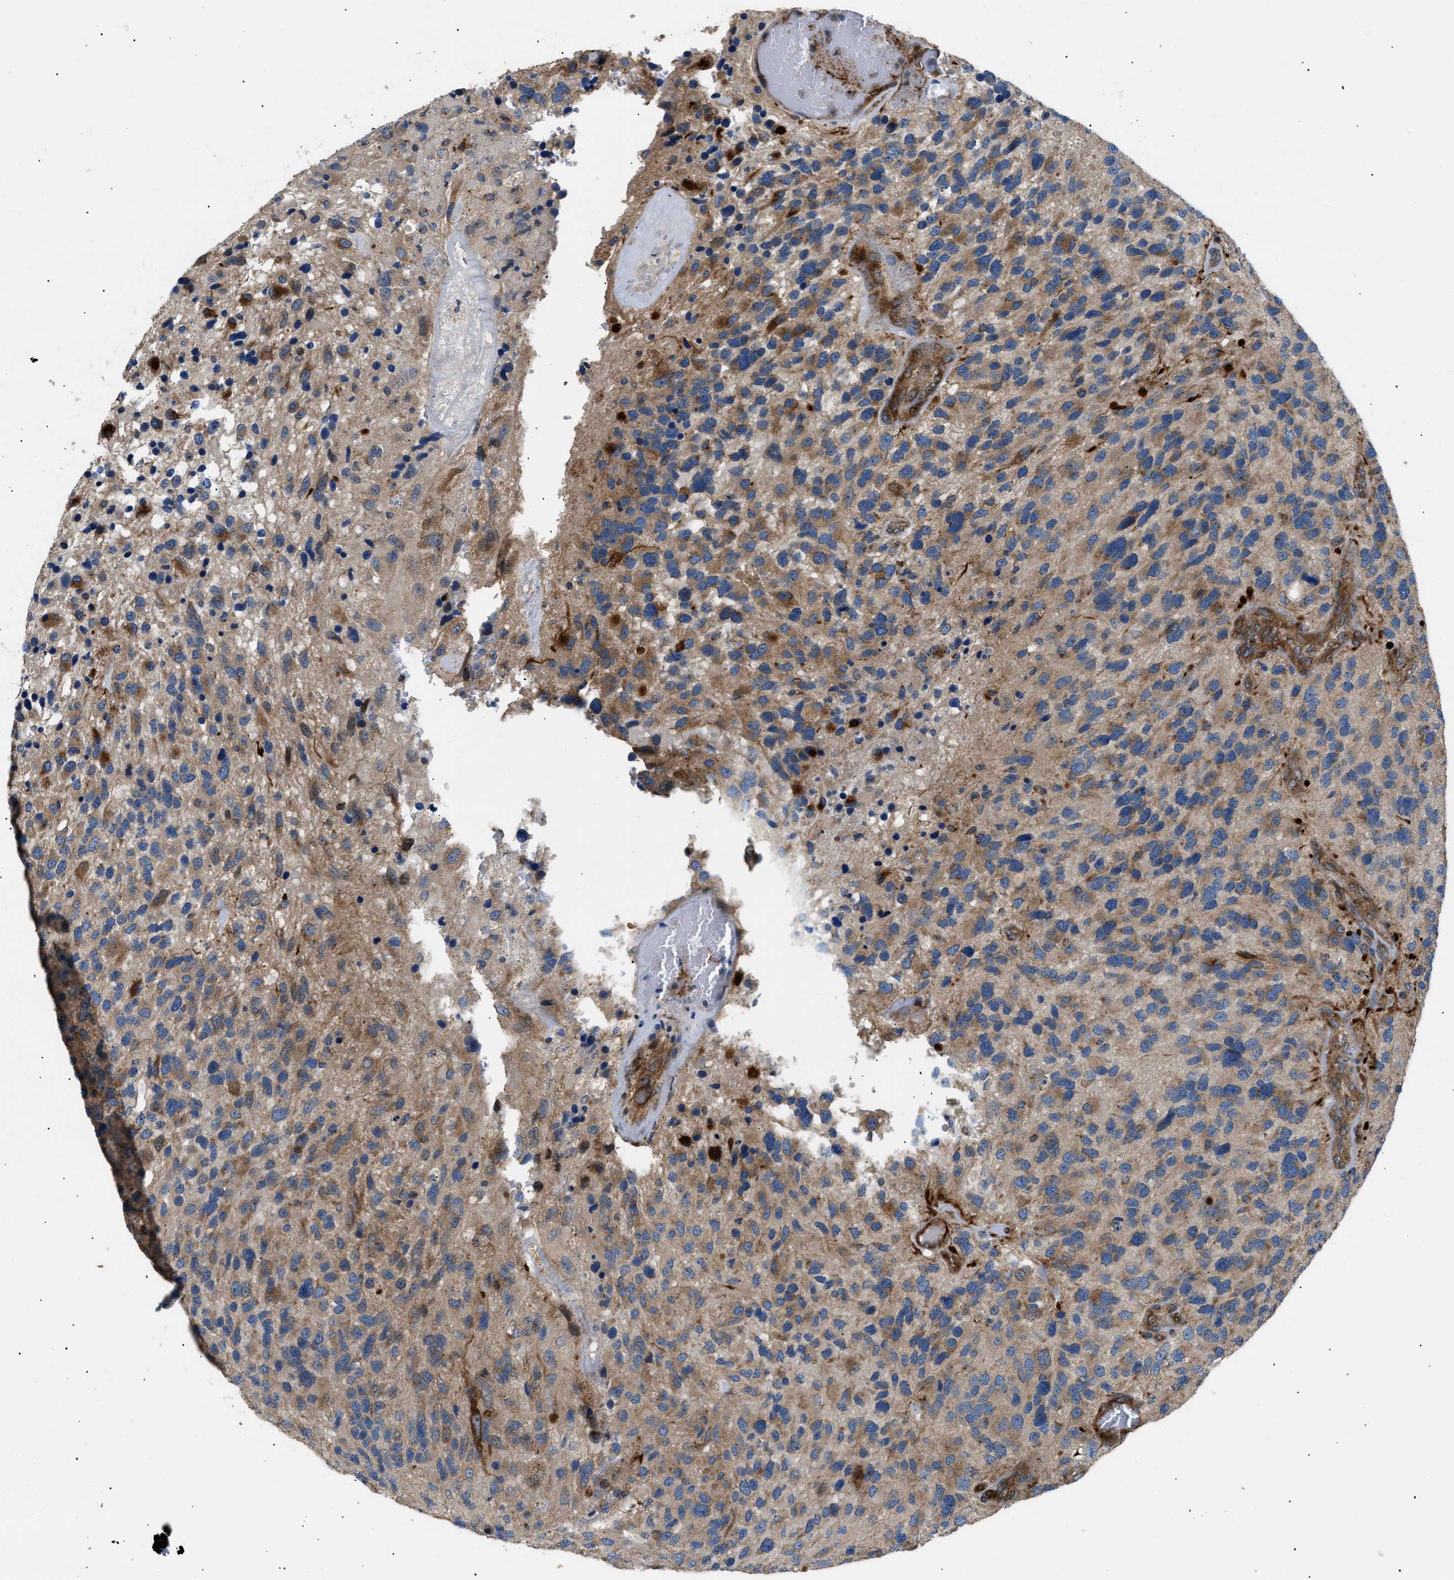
{"staining": {"intensity": "moderate", "quantity": ">75%", "location": "cytoplasmic/membranous"}, "tissue": "glioma", "cell_type": "Tumor cells", "image_type": "cancer", "snomed": [{"axis": "morphology", "description": "Glioma, malignant, High grade"}, {"axis": "topography", "description": "Brain"}], "caption": "Glioma stained with DAB (3,3'-diaminobenzidine) IHC demonstrates medium levels of moderate cytoplasmic/membranous positivity in approximately >75% of tumor cells.", "gene": "LYSMD3", "patient": {"sex": "female", "age": 58}}